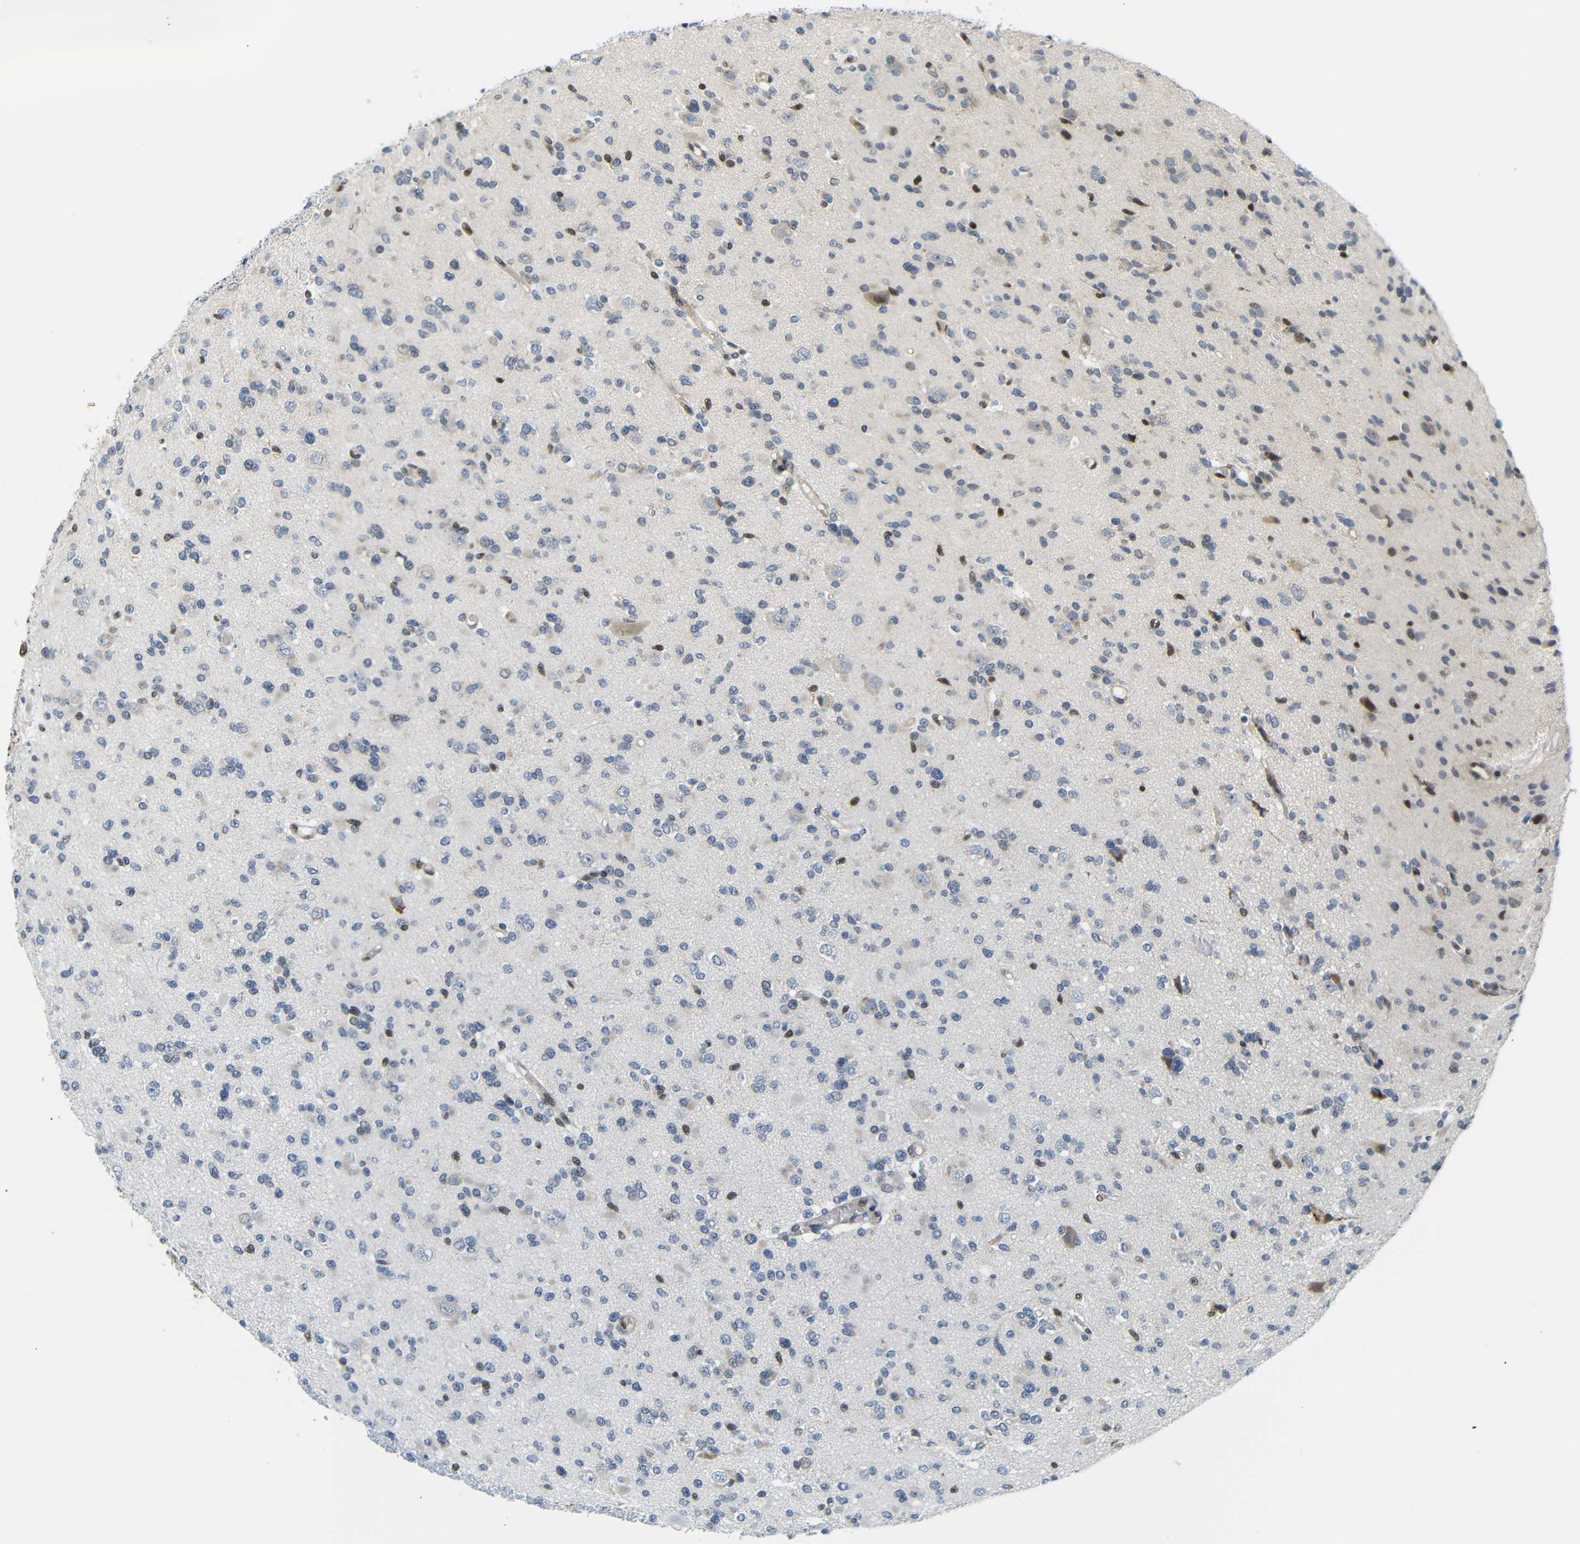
{"staining": {"intensity": "moderate", "quantity": "<25%", "location": "nuclear"}, "tissue": "glioma", "cell_type": "Tumor cells", "image_type": "cancer", "snomed": [{"axis": "morphology", "description": "Glioma, malignant, Low grade"}, {"axis": "topography", "description": "Brain"}], "caption": "About <25% of tumor cells in malignant glioma (low-grade) demonstrate moderate nuclear protein staining as visualized by brown immunohistochemical staining.", "gene": "SPCS2", "patient": {"sex": "female", "age": 22}}